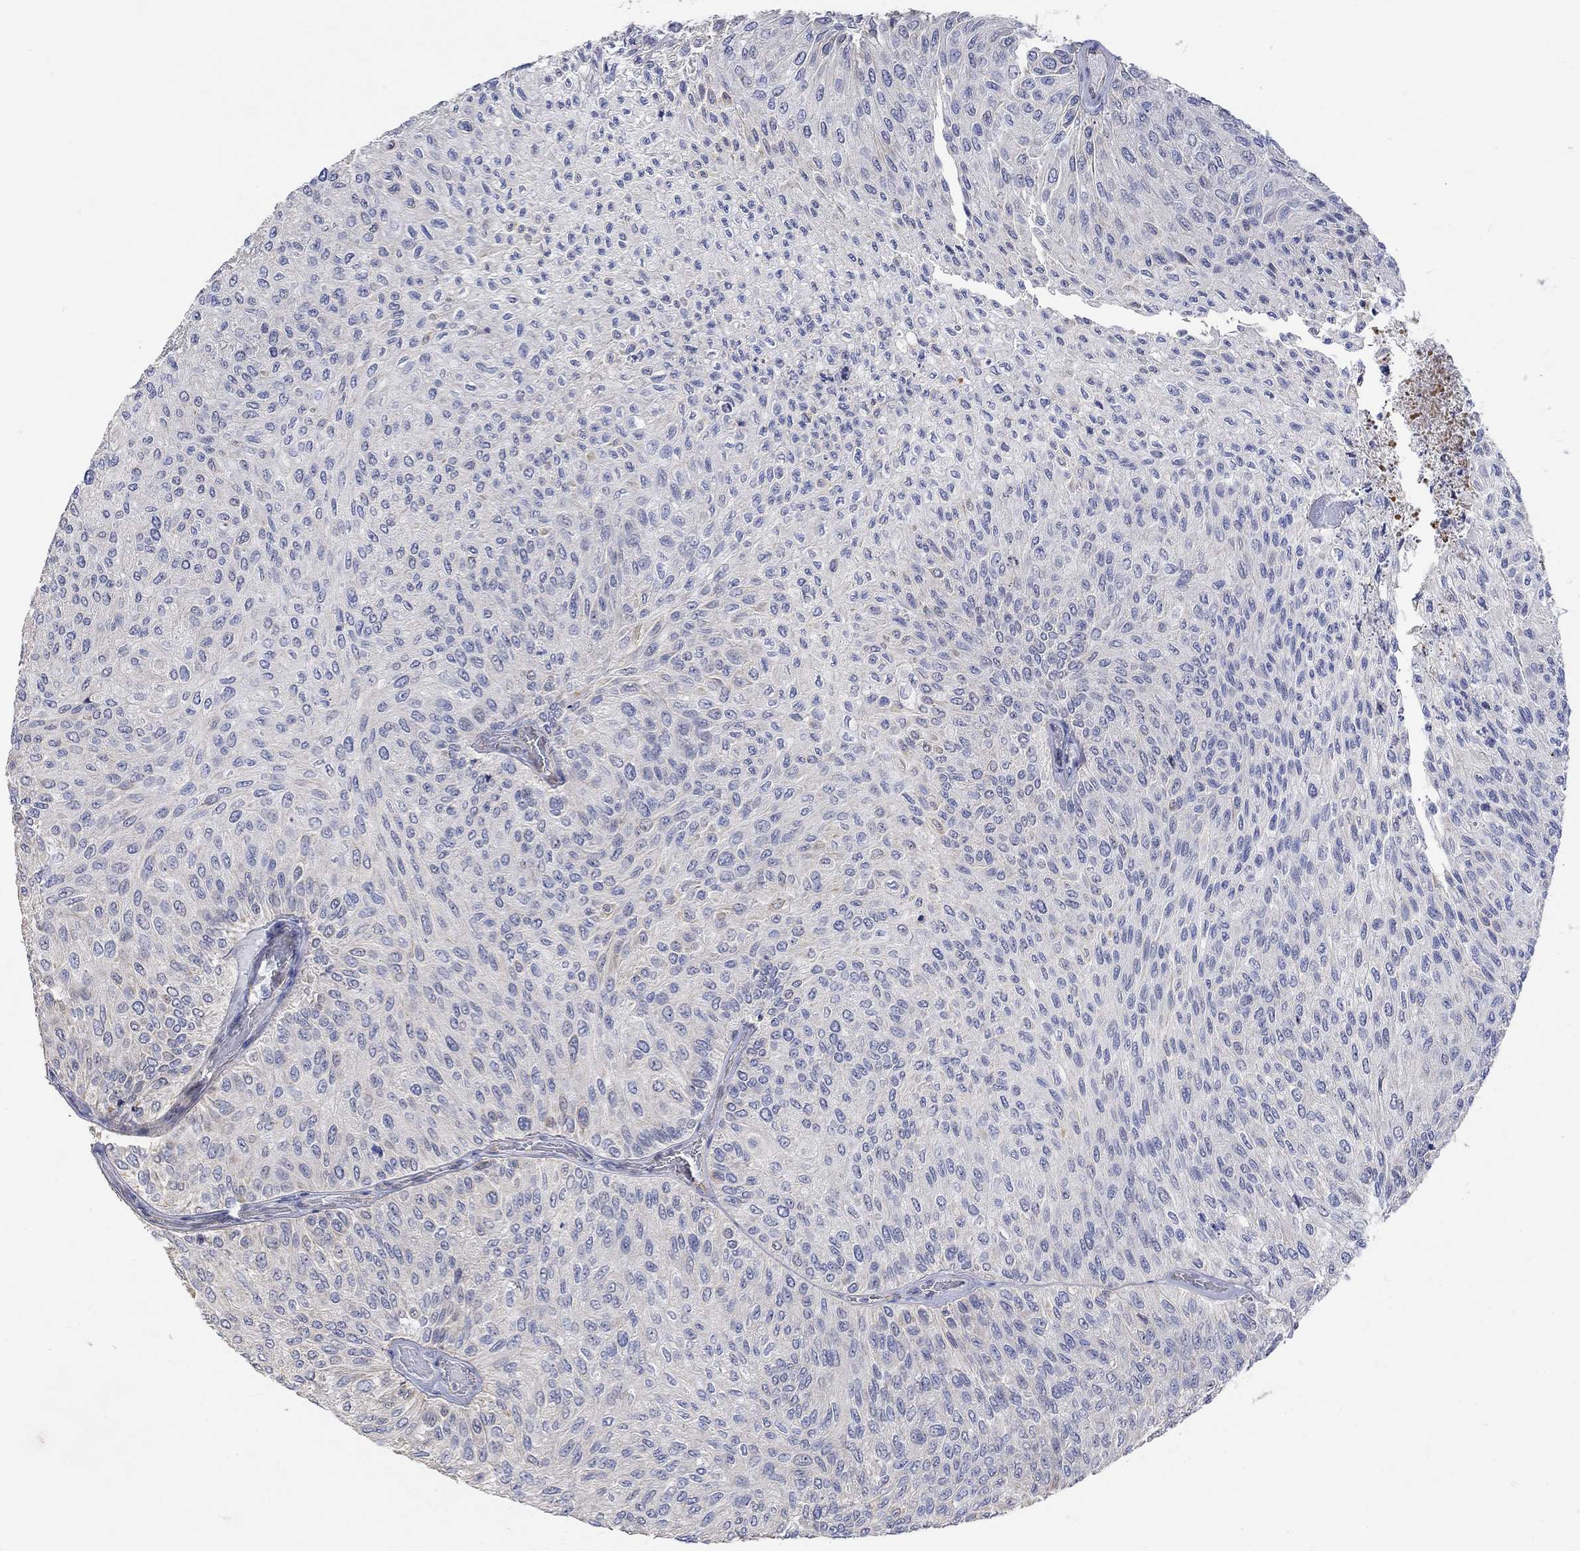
{"staining": {"intensity": "weak", "quantity": "<25%", "location": "cytoplasmic/membranous"}, "tissue": "urothelial cancer", "cell_type": "Tumor cells", "image_type": "cancer", "snomed": [{"axis": "morphology", "description": "Urothelial carcinoma, Low grade"}, {"axis": "topography", "description": "Urinary bladder"}], "caption": "Immunohistochemical staining of human urothelial carcinoma (low-grade) displays no significant staining in tumor cells.", "gene": "AGRP", "patient": {"sex": "male", "age": 78}}